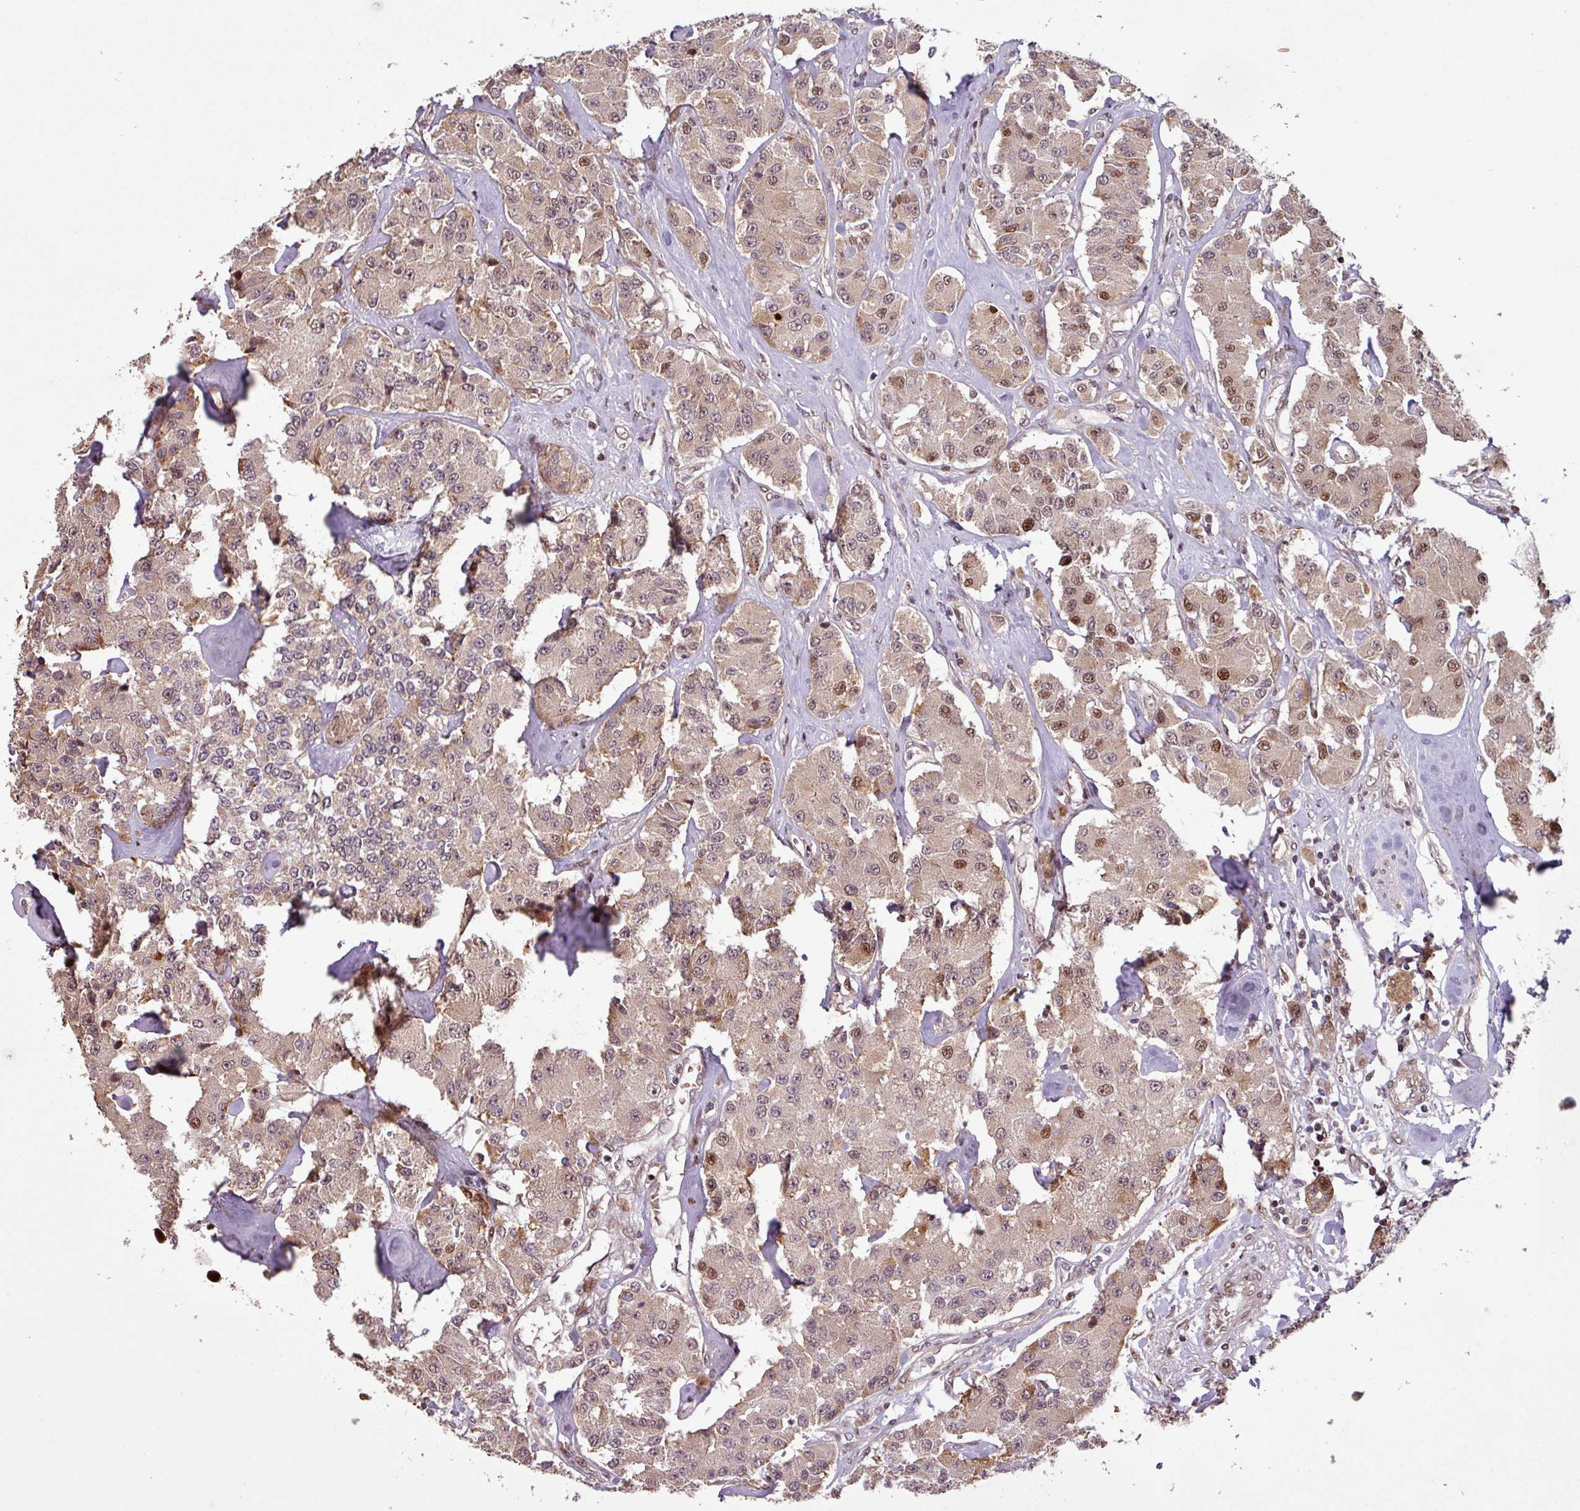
{"staining": {"intensity": "moderate", "quantity": "25%-75%", "location": "nuclear"}, "tissue": "carcinoid", "cell_type": "Tumor cells", "image_type": "cancer", "snomed": [{"axis": "morphology", "description": "Carcinoid, malignant, NOS"}, {"axis": "topography", "description": "Pancreas"}], "caption": "Protein analysis of carcinoid (malignant) tissue shows moderate nuclear expression in approximately 25%-75% of tumor cells.", "gene": "SLC22A24", "patient": {"sex": "male", "age": 41}}